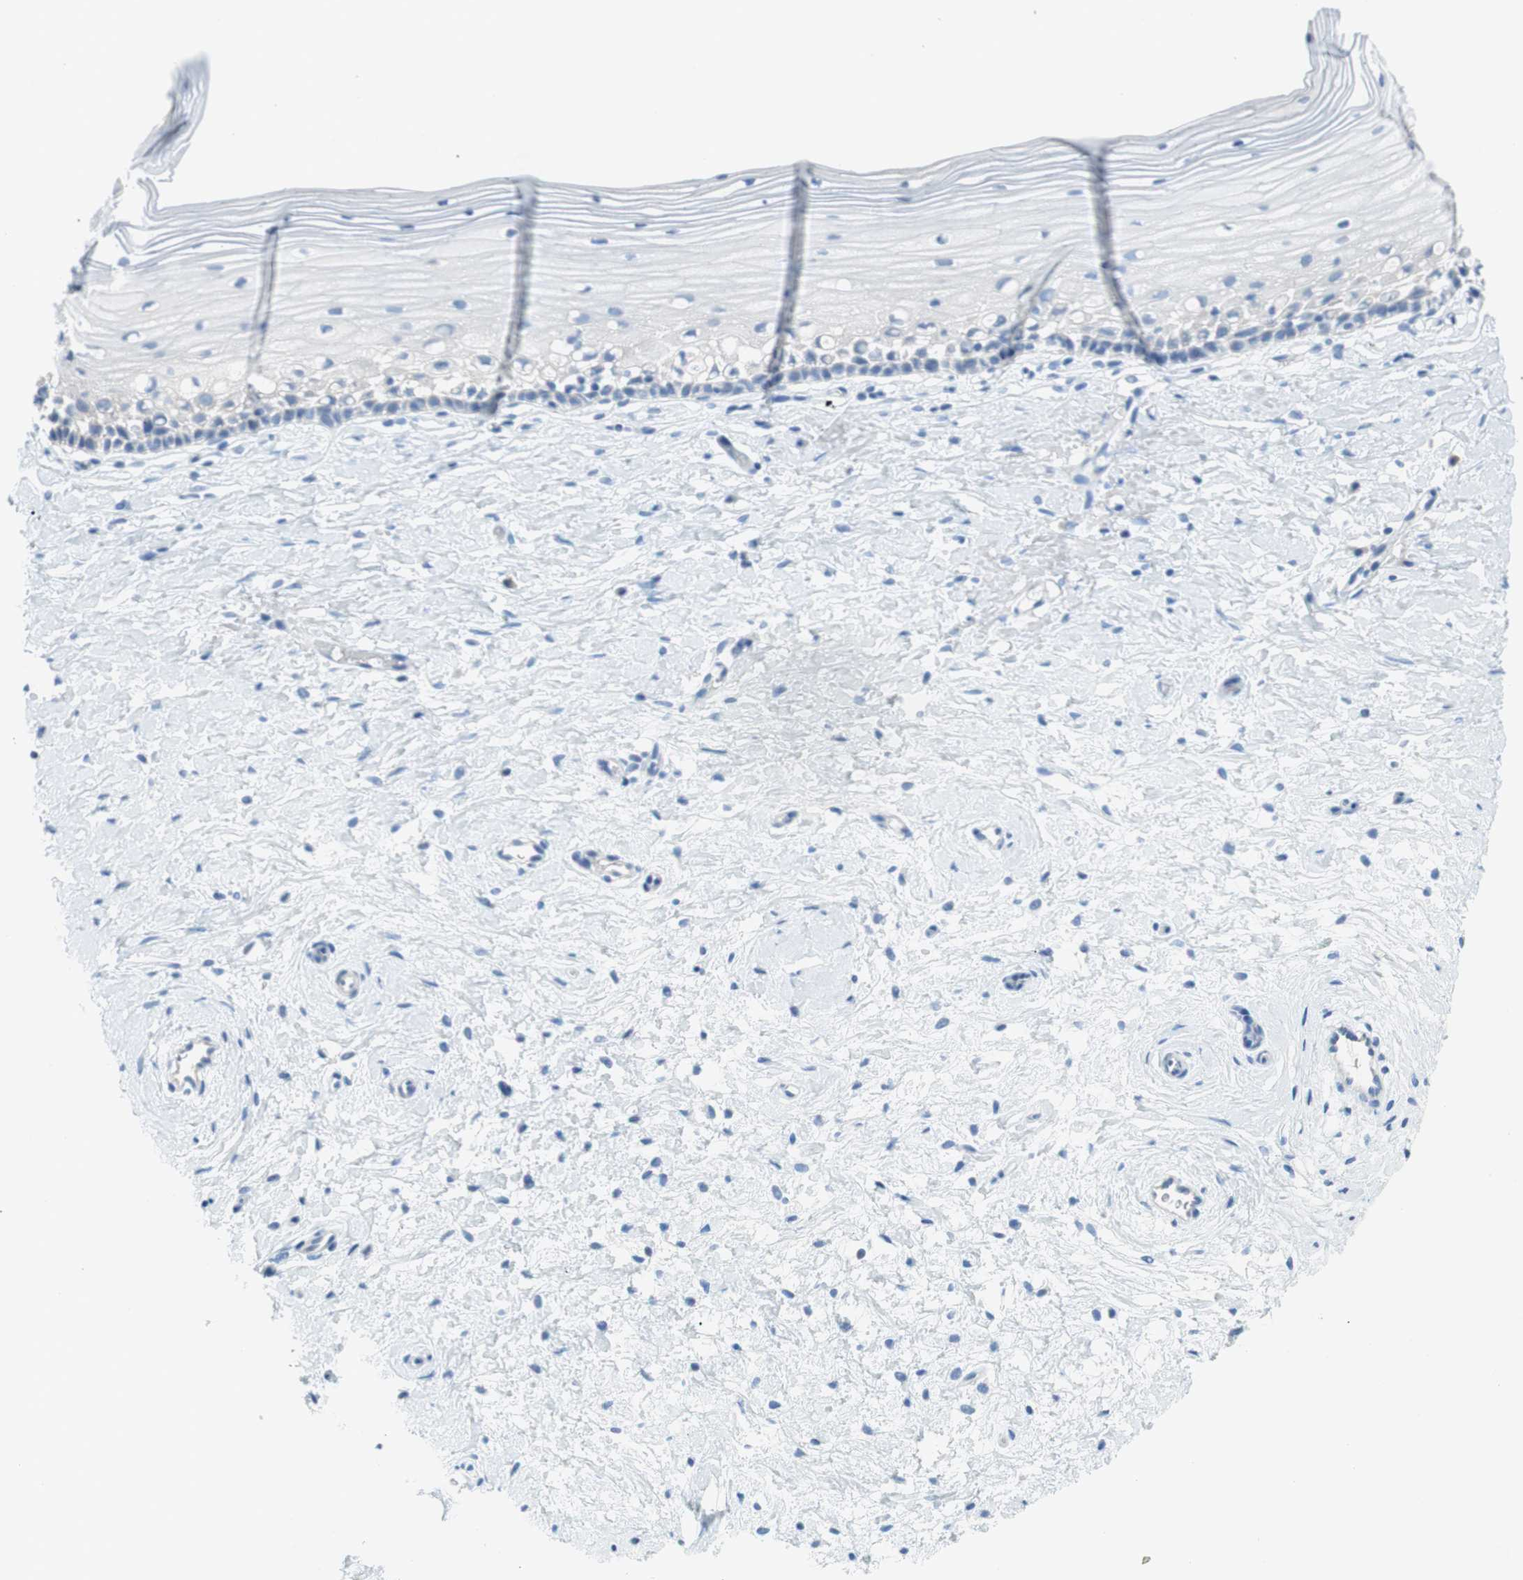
{"staining": {"intensity": "negative", "quantity": "none", "location": "none"}, "tissue": "cervix", "cell_type": "Glandular cells", "image_type": "normal", "snomed": [{"axis": "morphology", "description": "Normal tissue, NOS"}, {"axis": "topography", "description": "Cervix"}], "caption": "Unremarkable cervix was stained to show a protein in brown. There is no significant staining in glandular cells.", "gene": "MYH1", "patient": {"sex": "female", "age": 39}}